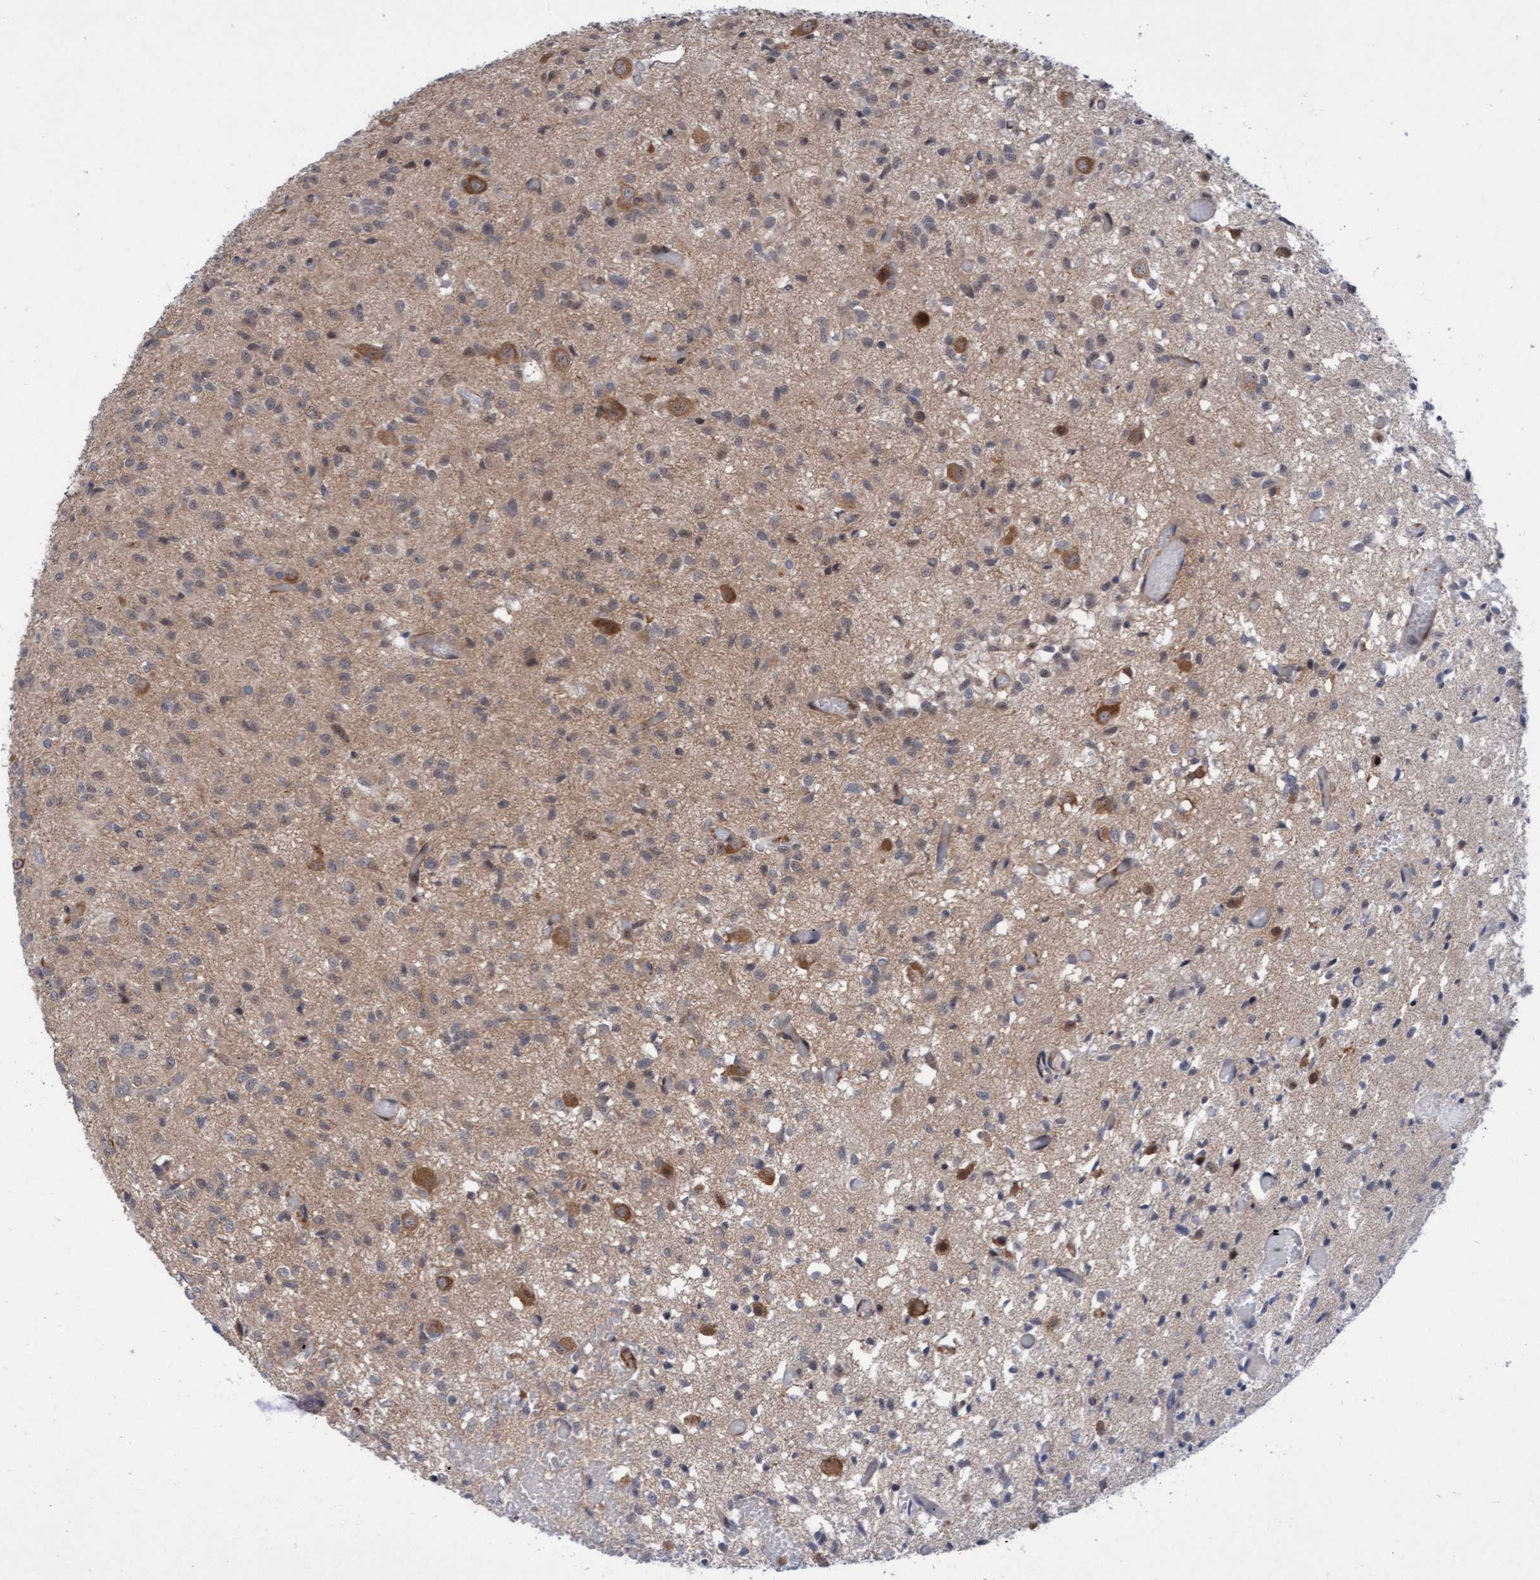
{"staining": {"intensity": "weak", "quantity": "25%-75%", "location": "cytoplasmic/membranous"}, "tissue": "glioma", "cell_type": "Tumor cells", "image_type": "cancer", "snomed": [{"axis": "morphology", "description": "Glioma, malignant, High grade"}, {"axis": "topography", "description": "Brain"}], "caption": "This micrograph shows immunohistochemistry (IHC) staining of malignant high-grade glioma, with low weak cytoplasmic/membranous staining in approximately 25%-75% of tumor cells.", "gene": "RAP1GAP2", "patient": {"sex": "female", "age": 59}}